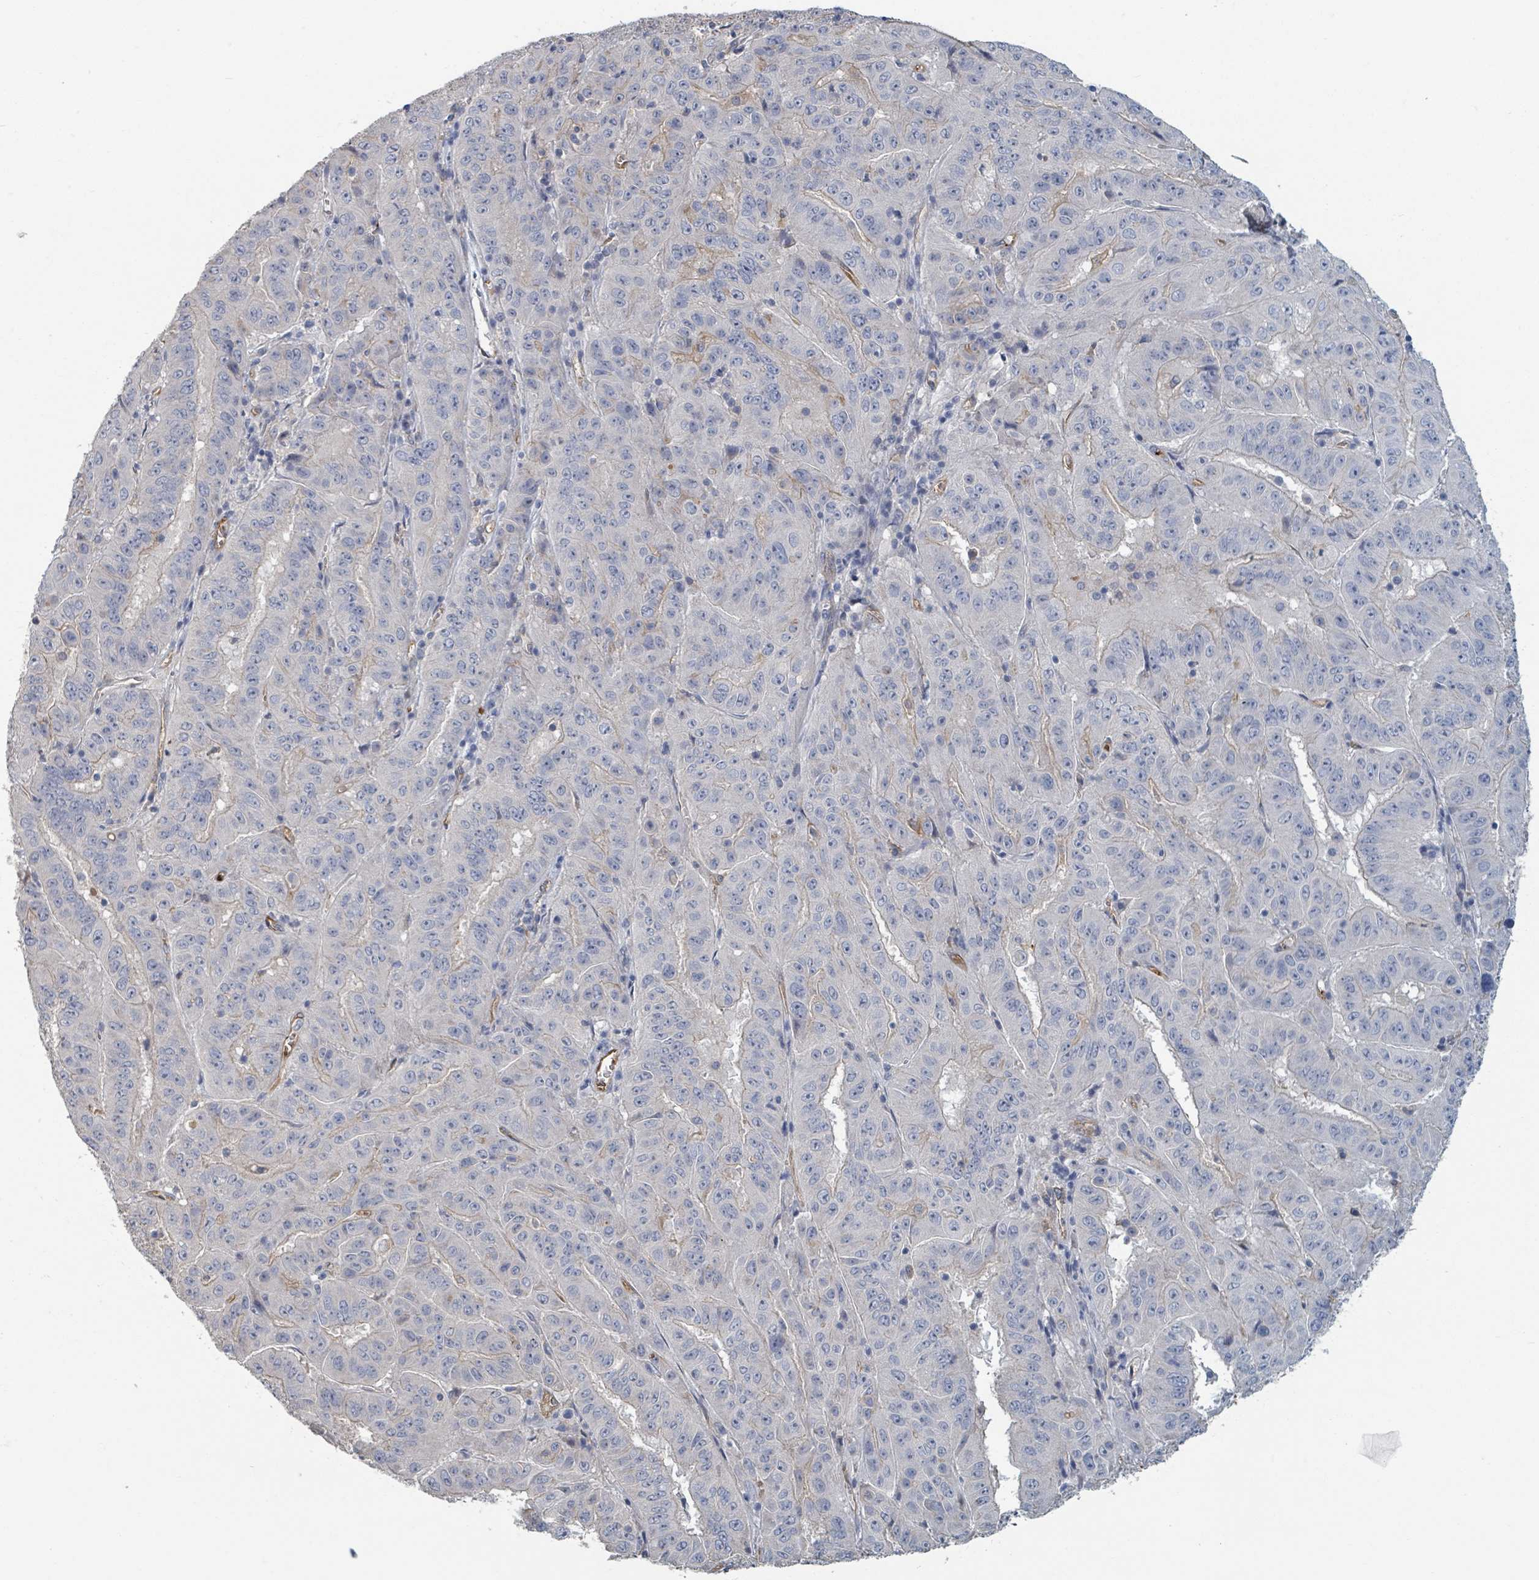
{"staining": {"intensity": "negative", "quantity": "none", "location": "none"}, "tissue": "pancreatic cancer", "cell_type": "Tumor cells", "image_type": "cancer", "snomed": [{"axis": "morphology", "description": "Adenocarcinoma, NOS"}, {"axis": "topography", "description": "Pancreas"}], "caption": "A histopathology image of pancreatic adenocarcinoma stained for a protein displays no brown staining in tumor cells.", "gene": "PLAUR", "patient": {"sex": "male", "age": 63}}